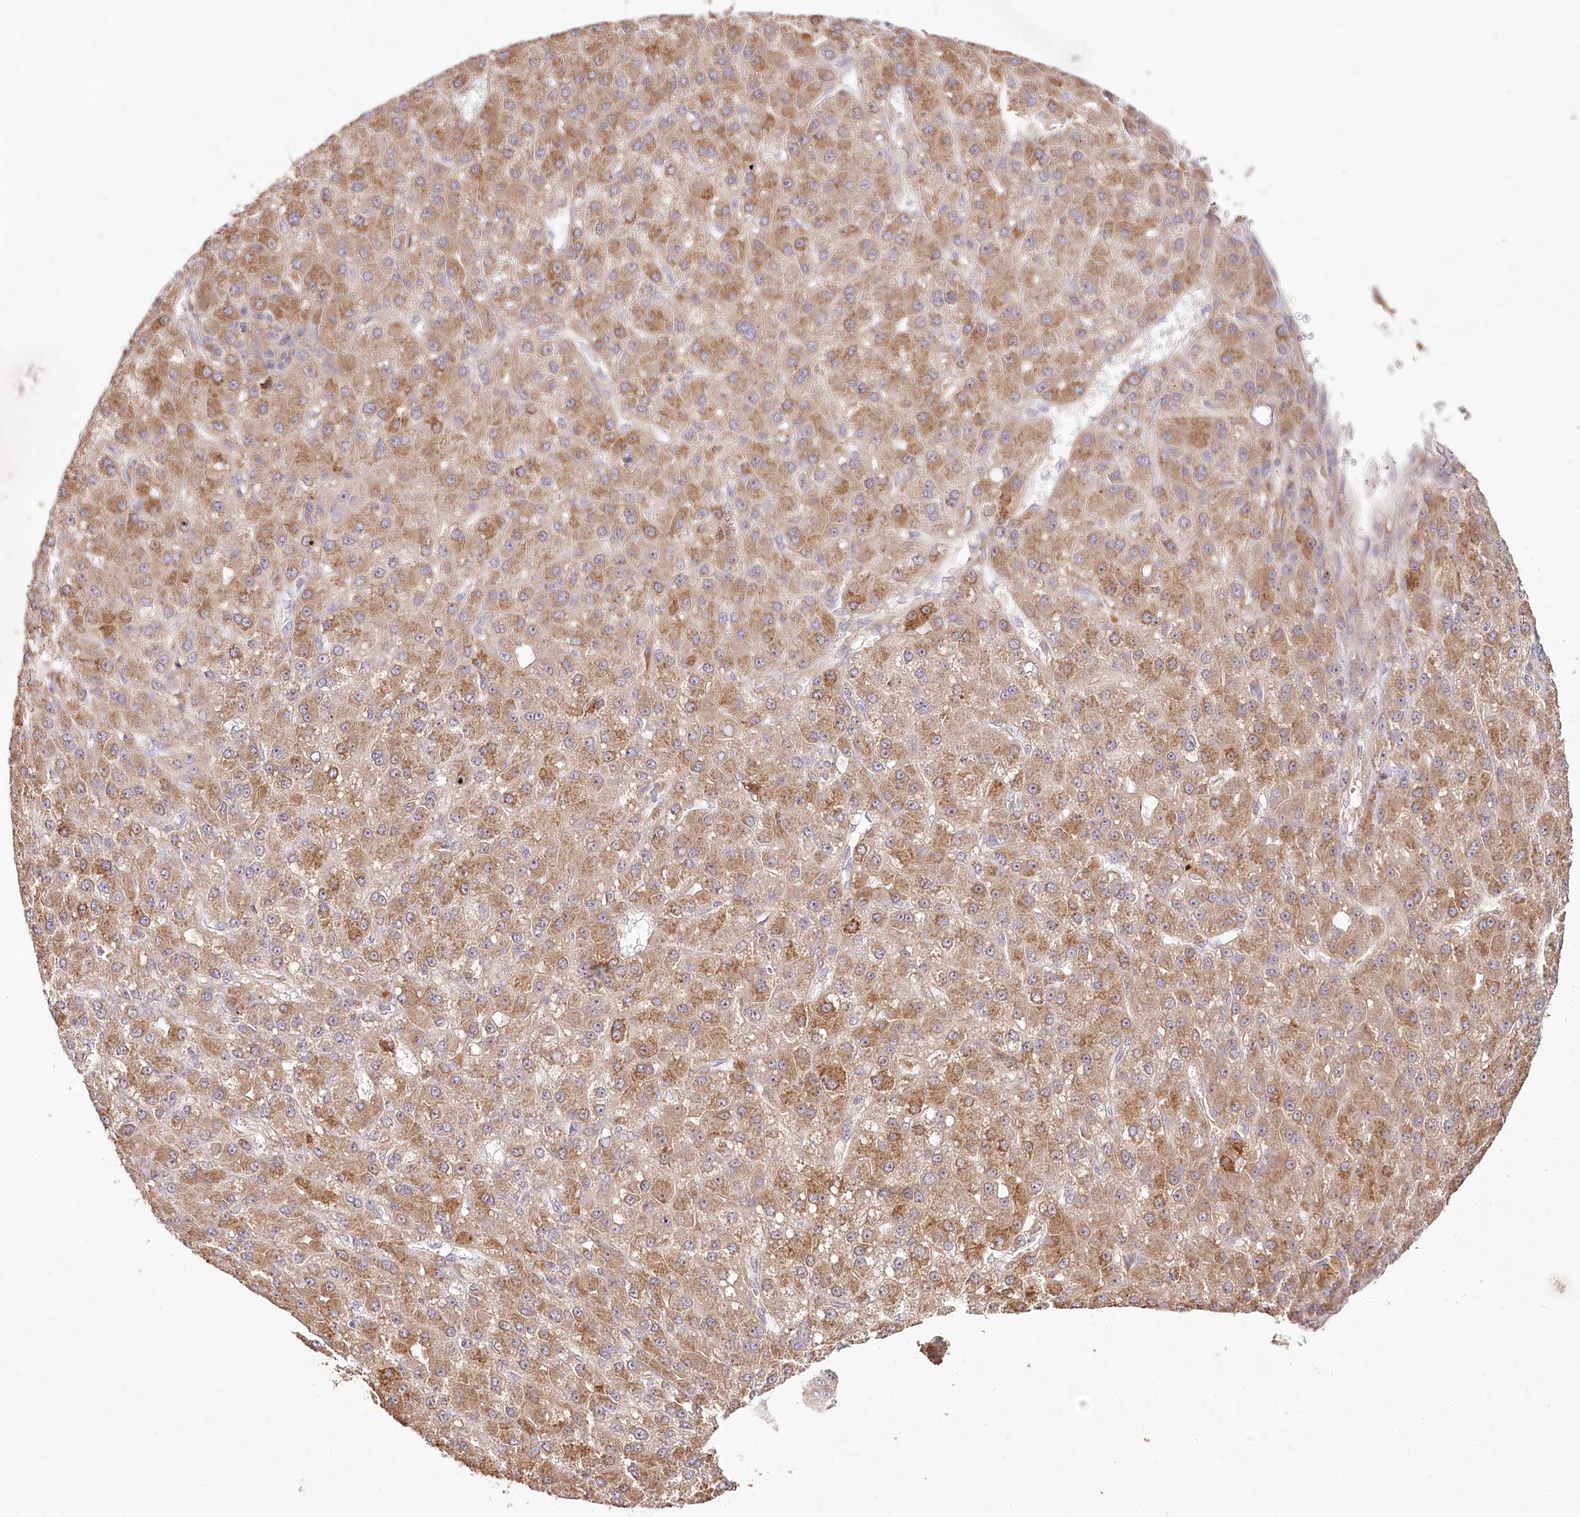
{"staining": {"intensity": "moderate", "quantity": ">75%", "location": "cytoplasmic/membranous"}, "tissue": "liver cancer", "cell_type": "Tumor cells", "image_type": "cancer", "snomed": [{"axis": "morphology", "description": "Carcinoma, Hepatocellular, NOS"}, {"axis": "topography", "description": "Liver"}], "caption": "Protein analysis of liver cancer (hepatocellular carcinoma) tissue shows moderate cytoplasmic/membranous expression in approximately >75% of tumor cells.", "gene": "DMXL1", "patient": {"sex": "male", "age": 67}}